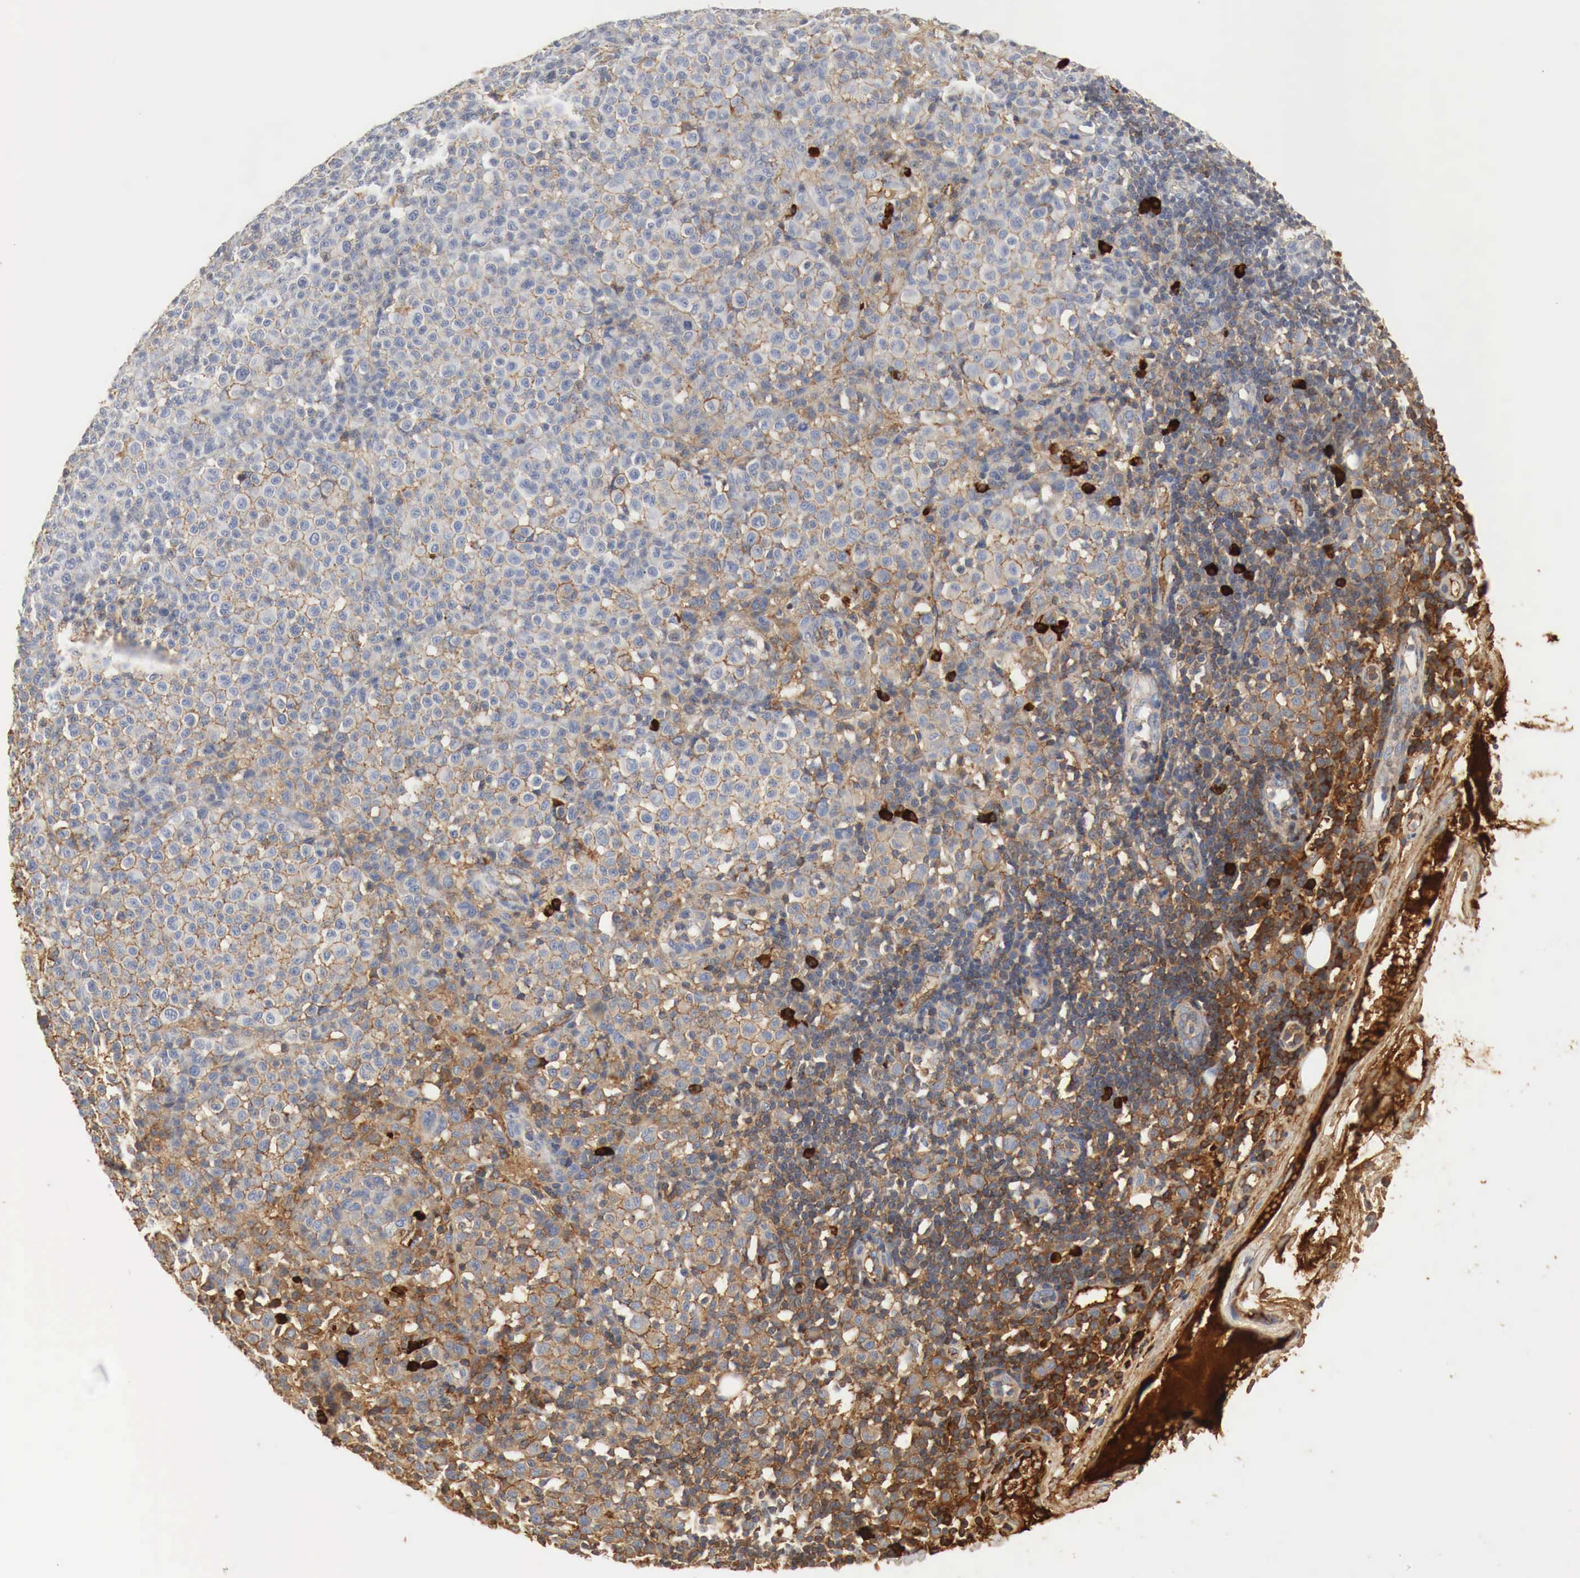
{"staining": {"intensity": "moderate", "quantity": "25%-75%", "location": "cytoplasmic/membranous"}, "tissue": "melanoma", "cell_type": "Tumor cells", "image_type": "cancer", "snomed": [{"axis": "morphology", "description": "Malignant melanoma, Metastatic site"}, {"axis": "topography", "description": "Skin"}], "caption": "This is an image of immunohistochemistry (IHC) staining of melanoma, which shows moderate expression in the cytoplasmic/membranous of tumor cells.", "gene": "IGLC3", "patient": {"sex": "male", "age": 32}}